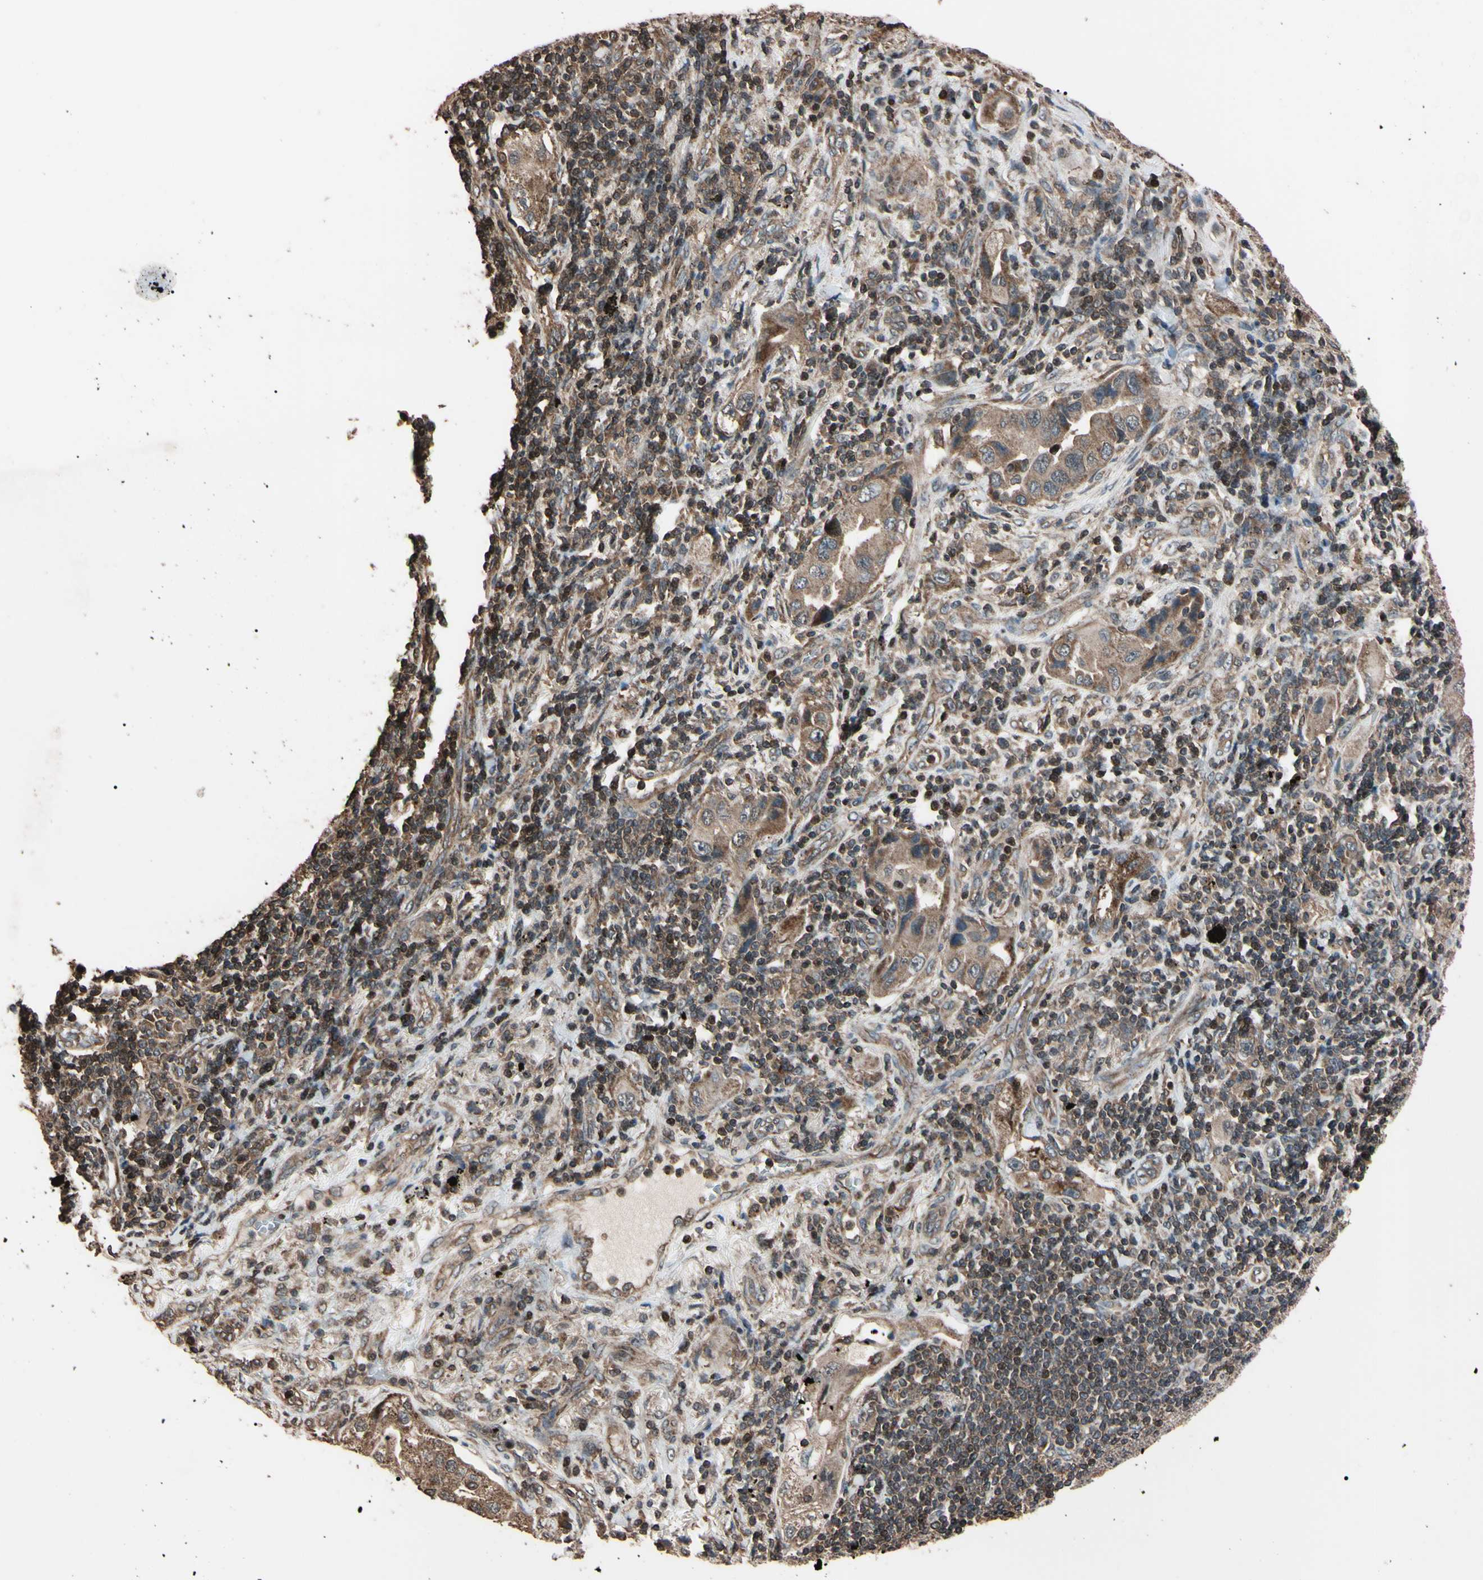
{"staining": {"intensity": "moderate", "quantity": ">75%", "location": "cytoplasmic/membranous"}, "tissue": "lung cancer", "cell_type": "Tumor cells", "image_type": "cancer", "snomed": [{"axis": "morphology", "description": "Adenocarcinoma, NOS"}, {"axis": "topography", "description": "Lung"}], "caption": "Adenocarcinoma (lung) was stained to show a protein in brown. There is medium levels of moderate cytoplasmic/membranous staining in about >75% of tumor cells.", "gene": "TNFRSF1A", "patient": {"sex": "female", "age": 65}}